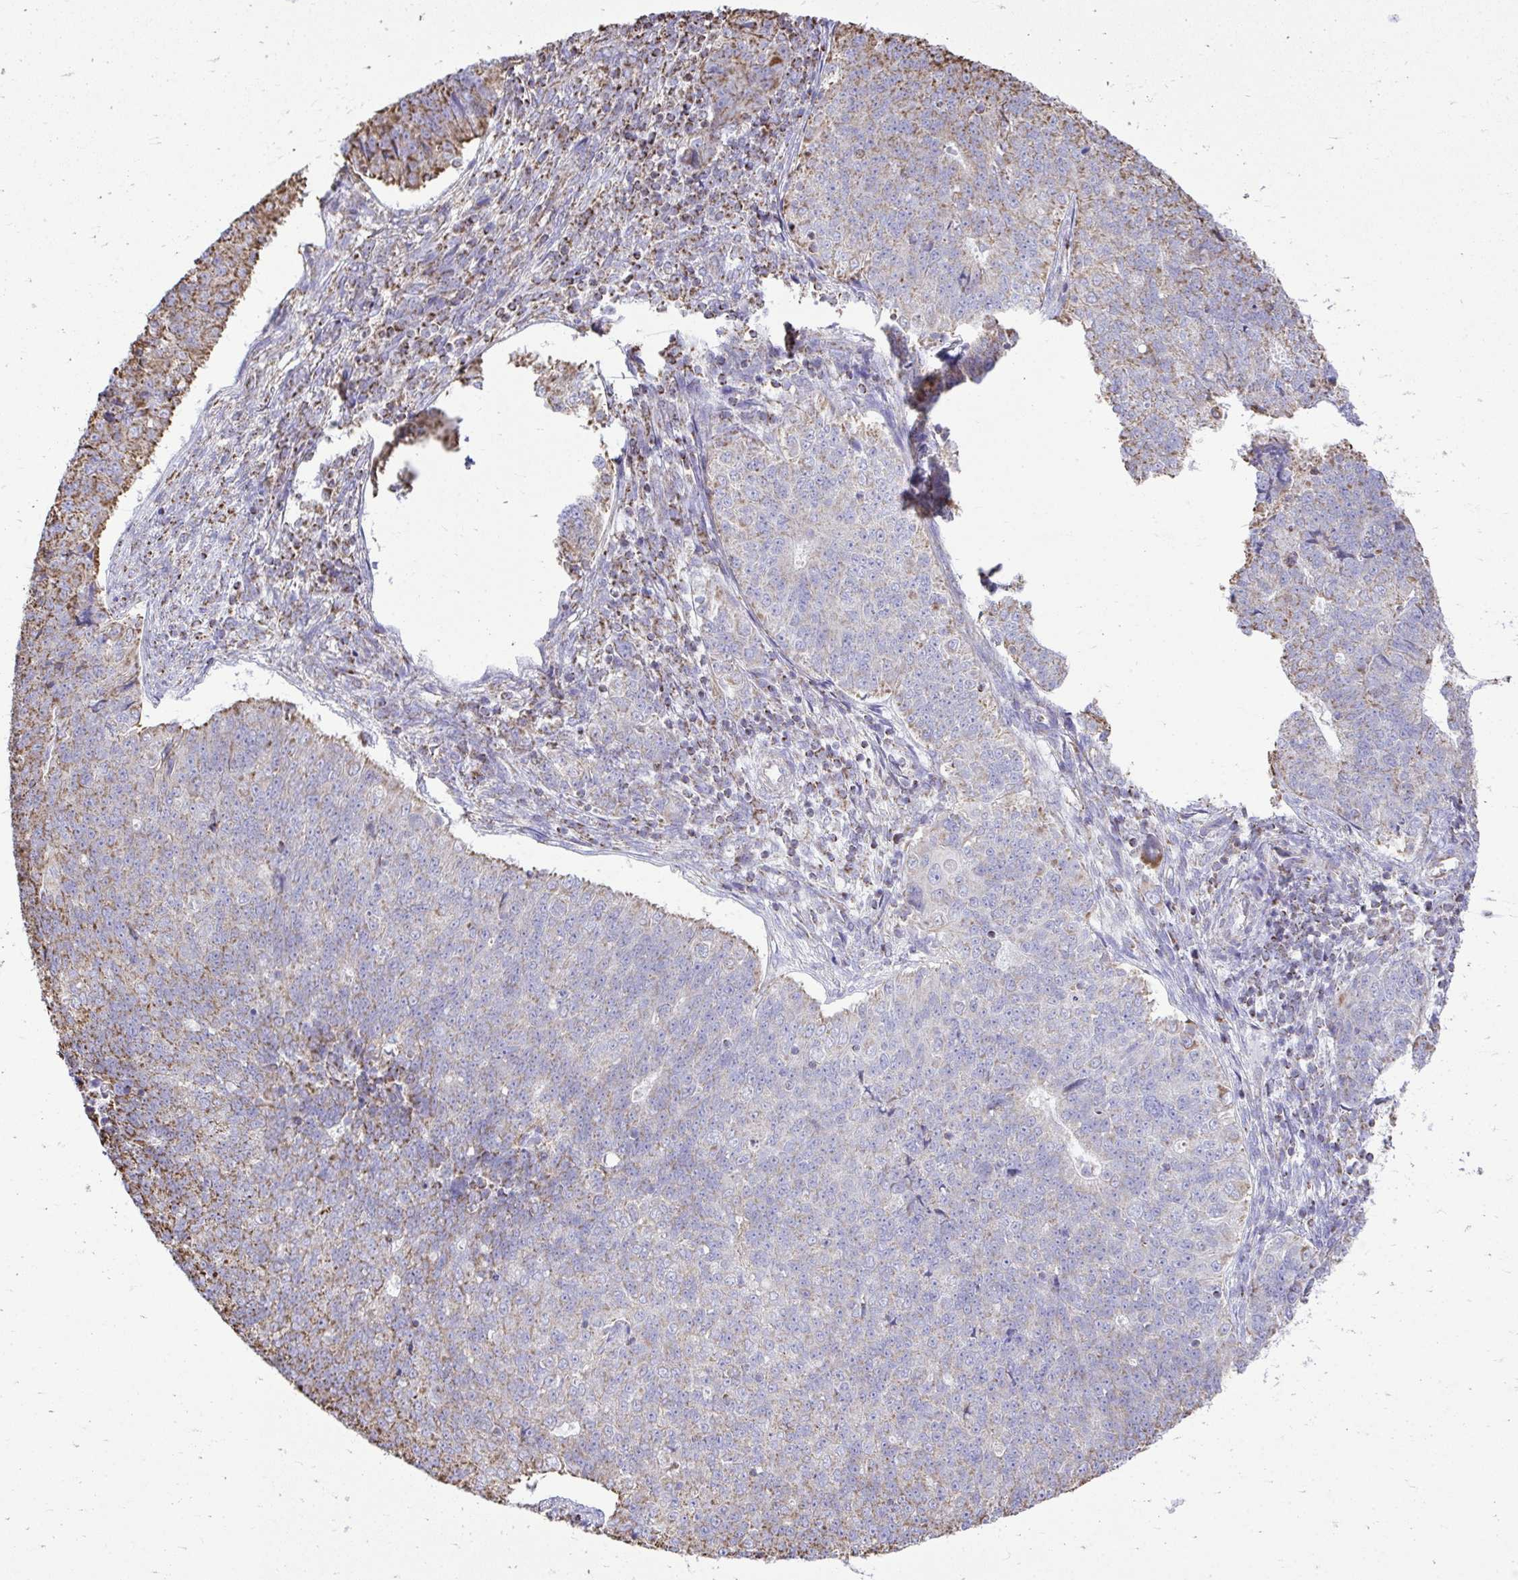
{"staining": {"intensity": "moderate", "quantity": "<25%", "location": "cytoplasmic/membranous"}, "tissue": "endometrial cancer", "cell_type": "Tumor cells", "image_type": "cancer", "snomed": [{"axis": "morphology", "description": "Adenocarcinoma, NOS"}, {"axis": "topography", "description": "Endometrium"}], "caption": "Immunohistochemical staining of human endometrial cancer displays low levels of moderate cytoplasmic/membranous protein positivity in approximately <25% of tumor cells. (DAB IHC, brown staining for protein, blue staining for nuclei).", "gene": "MPZL2", "patient": {"sex": "female", "age": 43}}